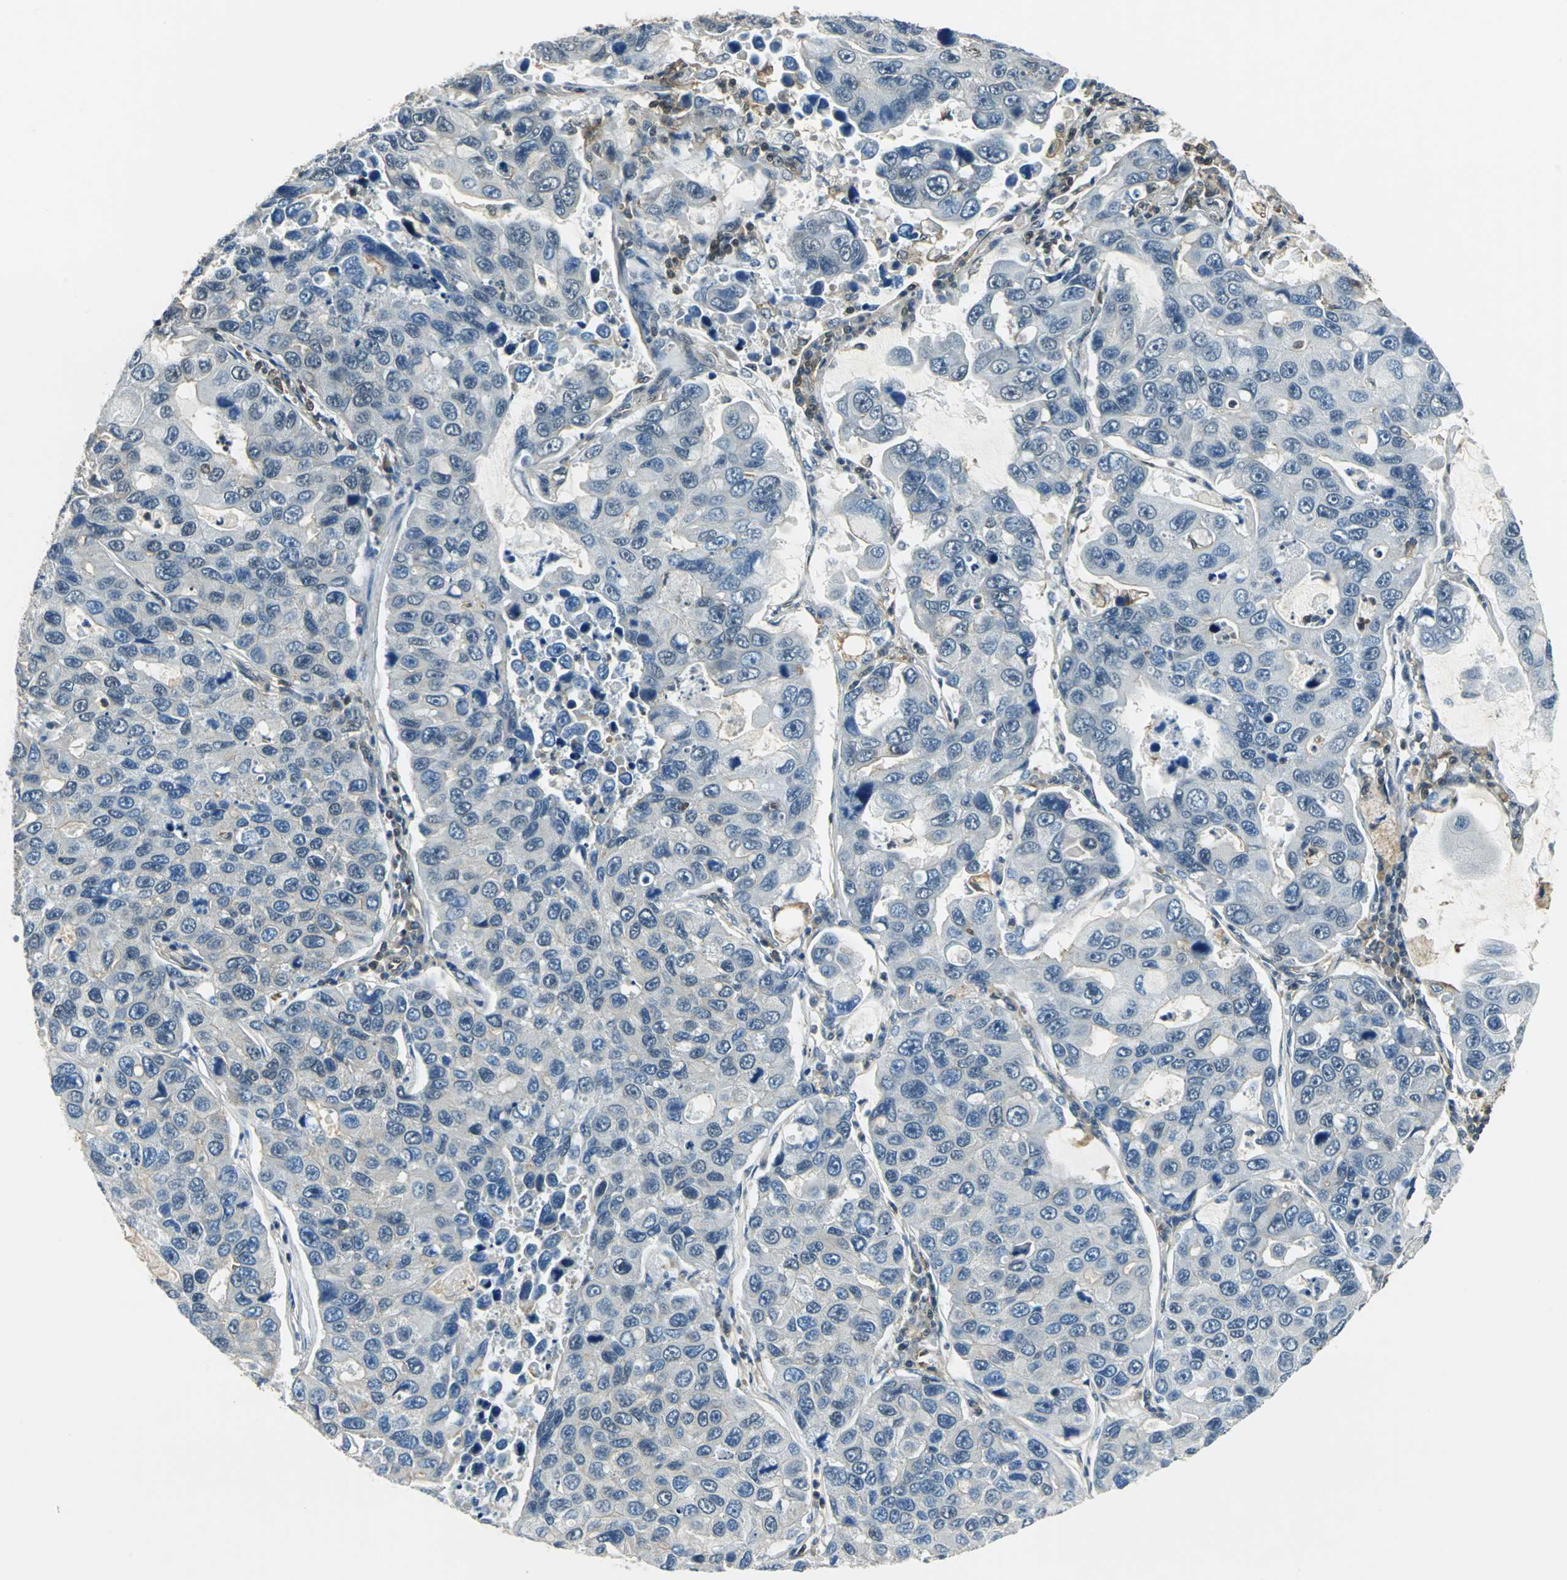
{"staining": {"intensity": "negative", "quantity": "none", "location": "none"}, "tissue": "lung cancer", "cell_type": "Tumor cells", "image_type": "cancer", "snomed": [{"axis": "morphology", "description": "Adenocarcinoma, NOS"}, {"axis": "topography", "description": "Lung"}], "caption": "Human lung cancer stained for a protein using IHC reveals no staining in tumor cells.", "gene": "ARPC3", "patient": {"sex": "male", "age": 64}}